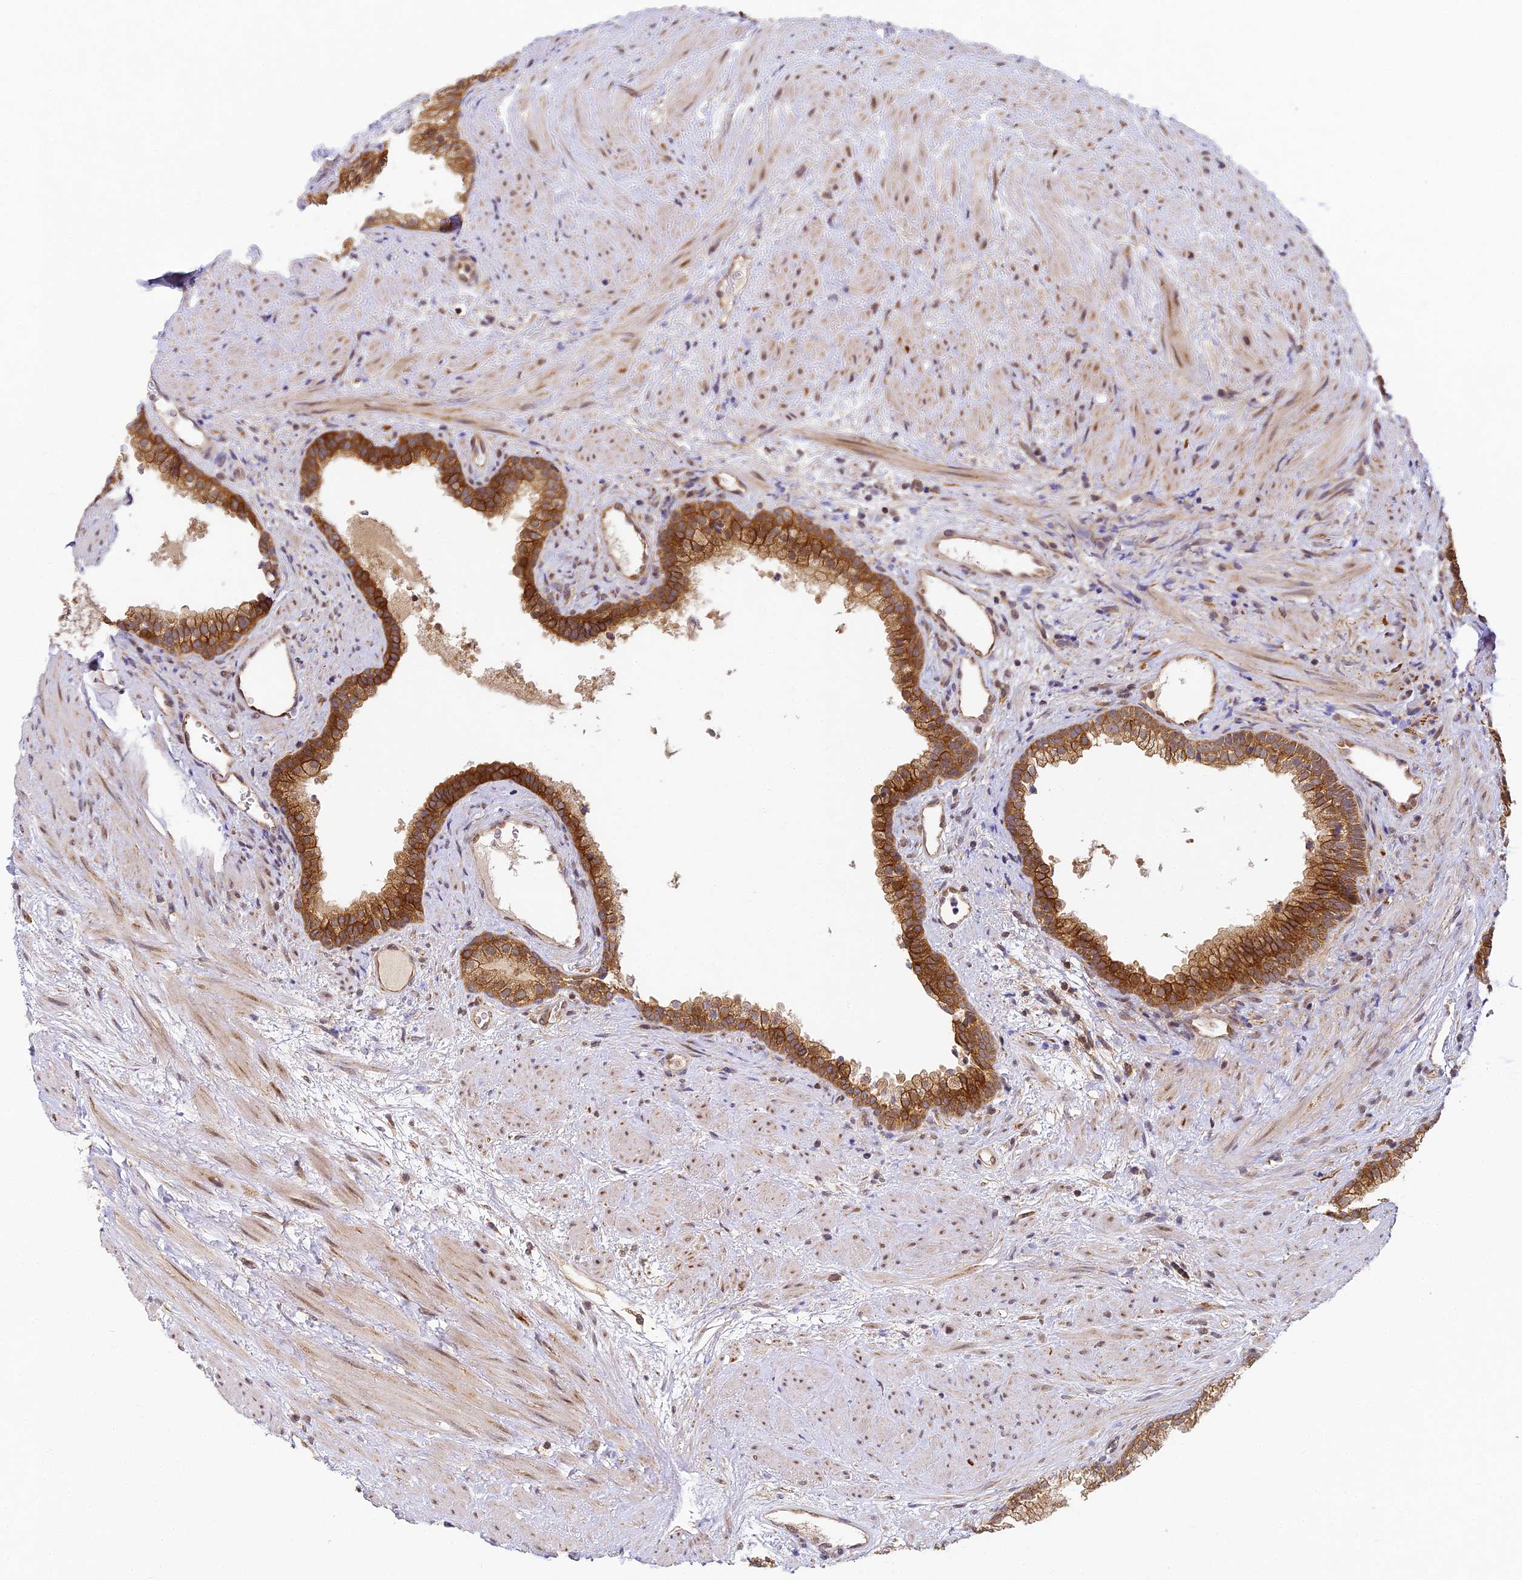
{"staining": {"intensity": "strong", "quantity": "25%-75%", "location": "cytoplasmic/membranous"}, "tissue": "prostate", "cell_type": "Glandular cells", "image_type": "normal", "snomed": [{"axis": "morphology", "description": "Normal tissue, NOS"}, {"axis": "topography", "description": "Prostate"}], "caption": "A histopathology image showing strong cytoplasmic/membranous staining in approximately 25%-75% of glandular cells in unremarkable prostate, as visualized by brown immunohistochemical staining.", "gene": "DNAAF10", "patient": {"sex": "male", "age": 76}}